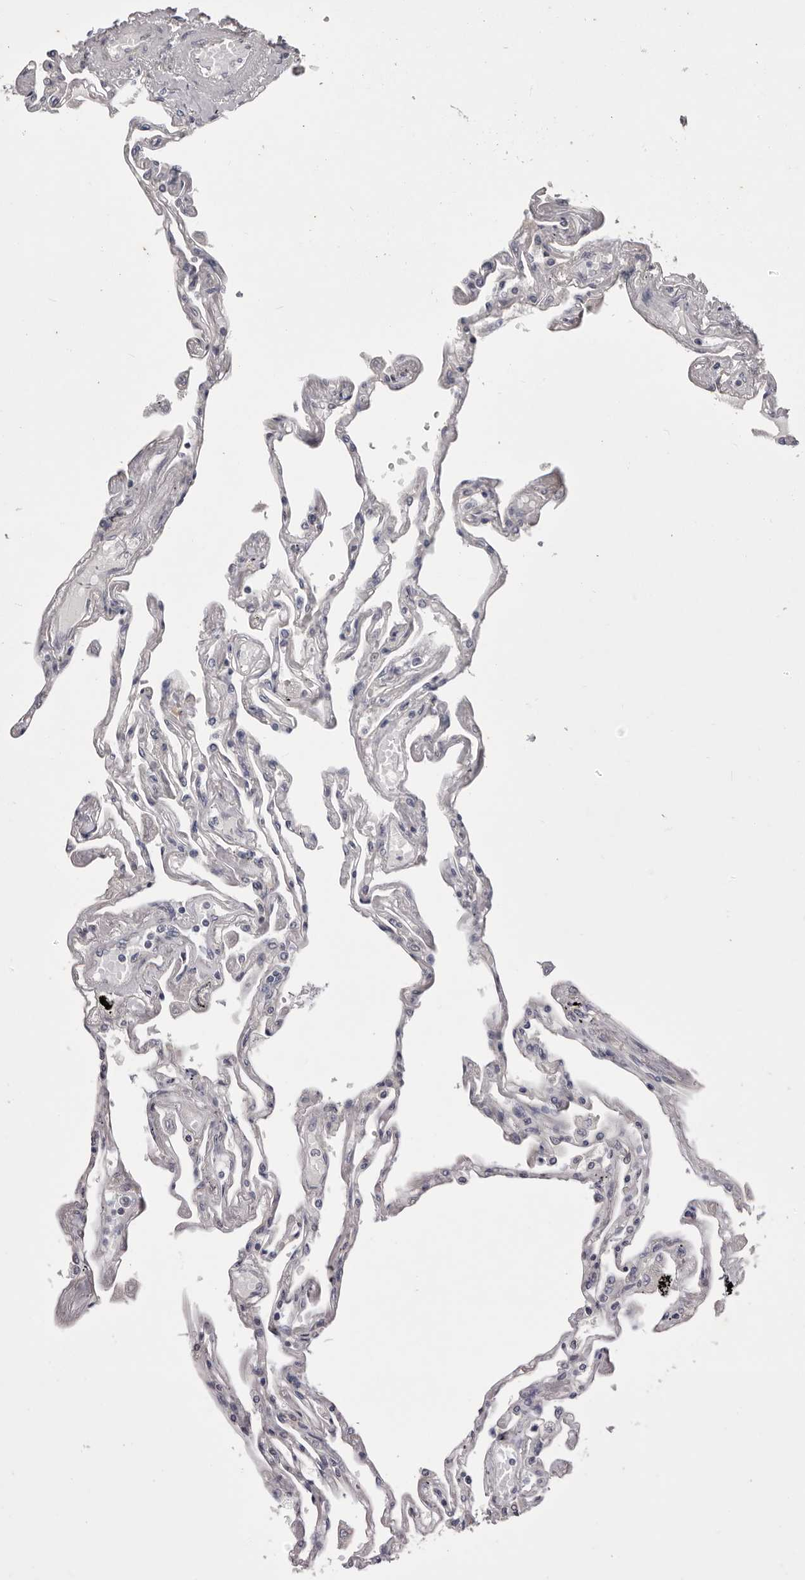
{"staining": {"intensity": "negative", "quantity": "none", "location": "none"}, "tissue": "lung", "cell_type": "Alveolar cells", "image_type": "normal", "snomed": [{"axis": "morphology", "description": "Normal tissue, NOS"}, {"axis": "topography", "description": "Lung"}], "caption": "High magnification brightfield microscopy of benign lung stained with DAB (brown) and counterstained with hematoxylin (blue): alveolar cells show no significant expression. (Immunohistochemistry, brightfield microscopy, high magnification).", "gene": "PNRC1", "patient": {"sex": "female", "age": 67}}